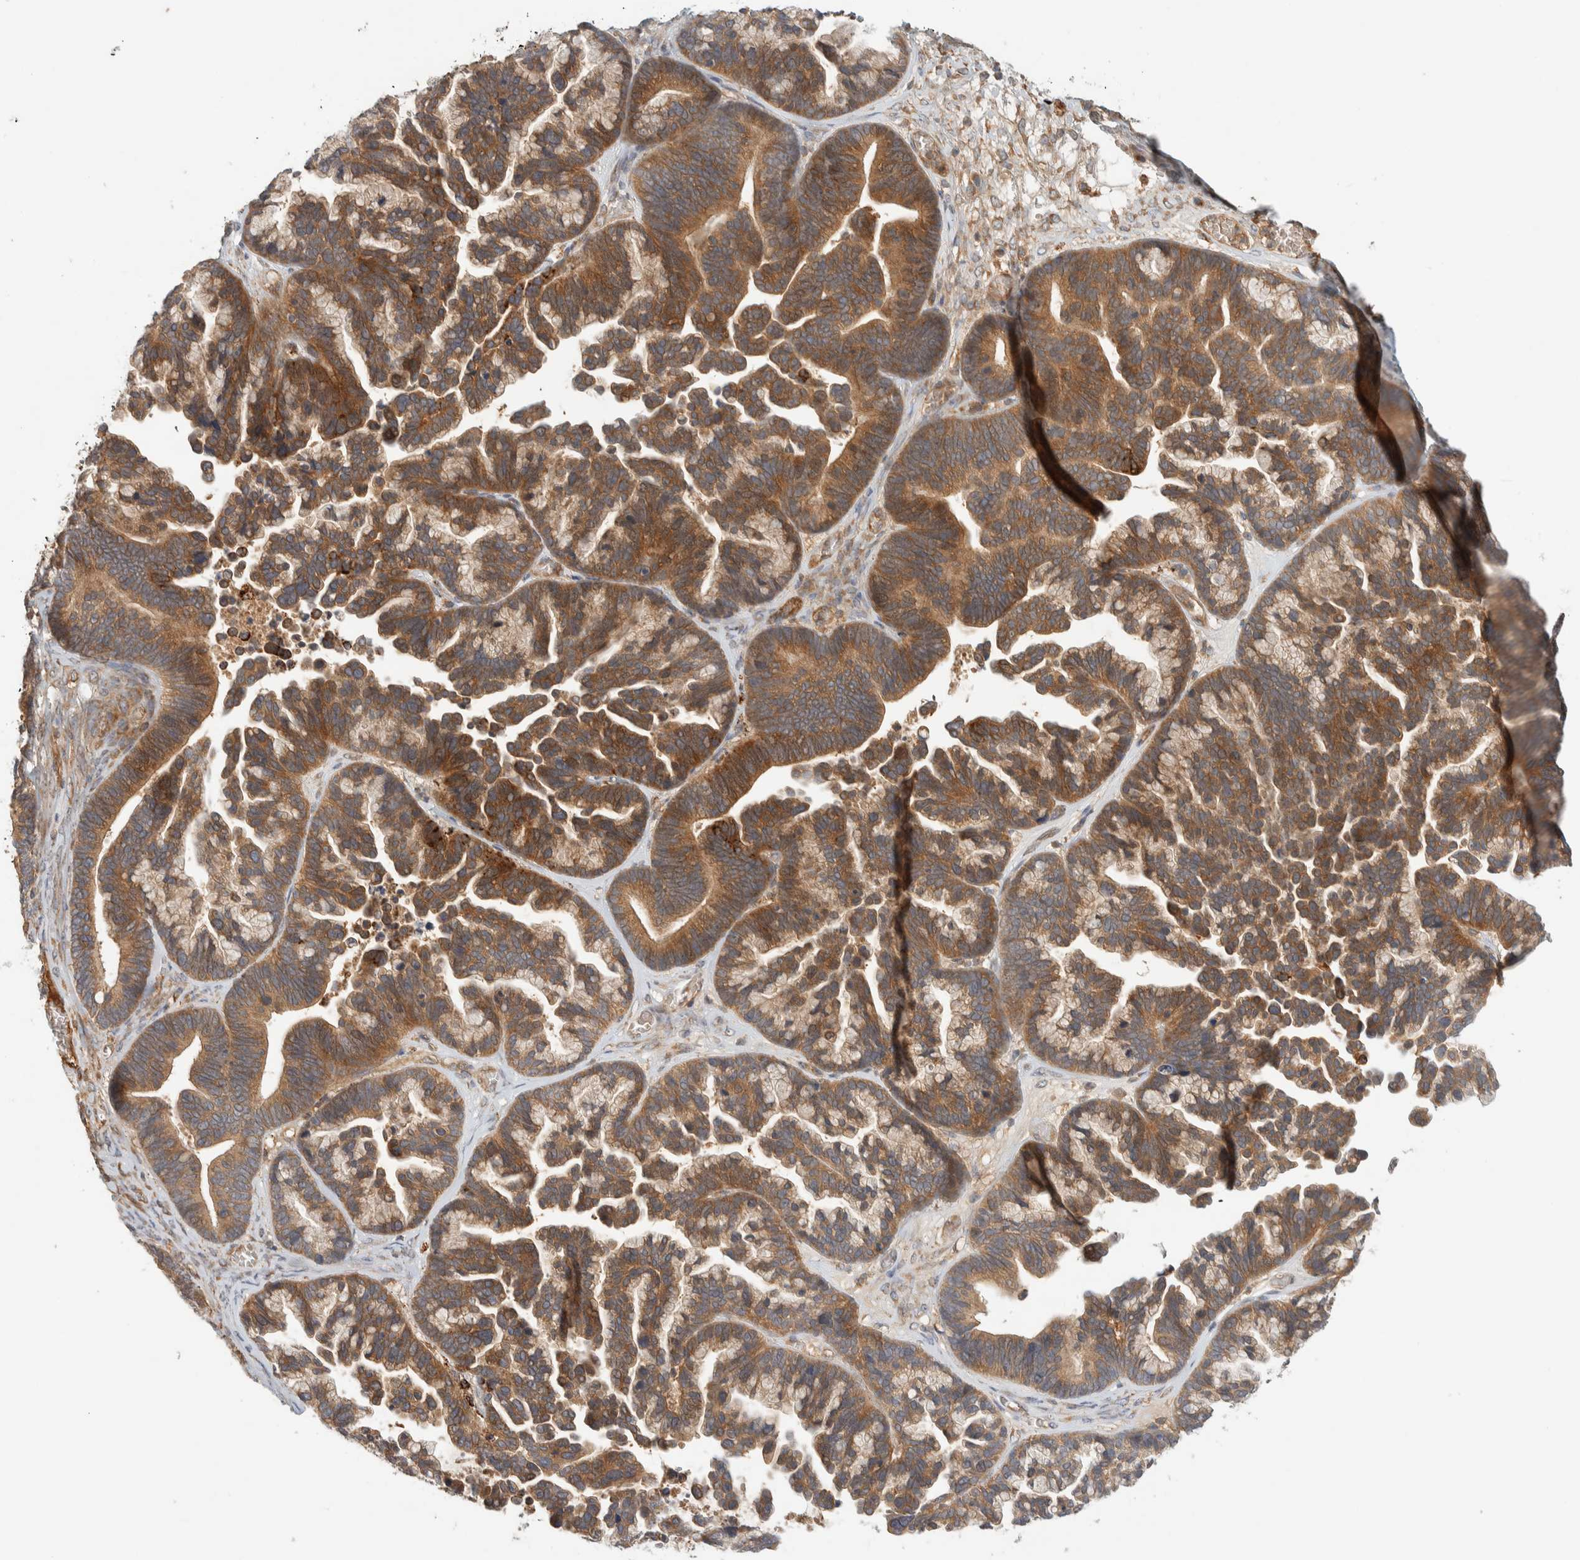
{"staining": {"intensity": "moderate", "quantity": ">75%", "location": "cytoplasmic/membranous"}, "tissue": "ovarian cancer", "cell_type": "Tumor cells", "image_type": "cancer", "snomed": [{"axis": "morphology", "description": "Cystadenocarcinoma, serous, NOS"}, {"axis": "topography", "description": "Ovary"}], "caption": "Human ovarian serous cystadenocarcinoma stained for a protein (brown) exhibits moderate cytoplasmic/membranous positive positivity in about >75% of tumor cells.", "gene": "FAM167A", "patient": {"sex": "female", "age": 56}}